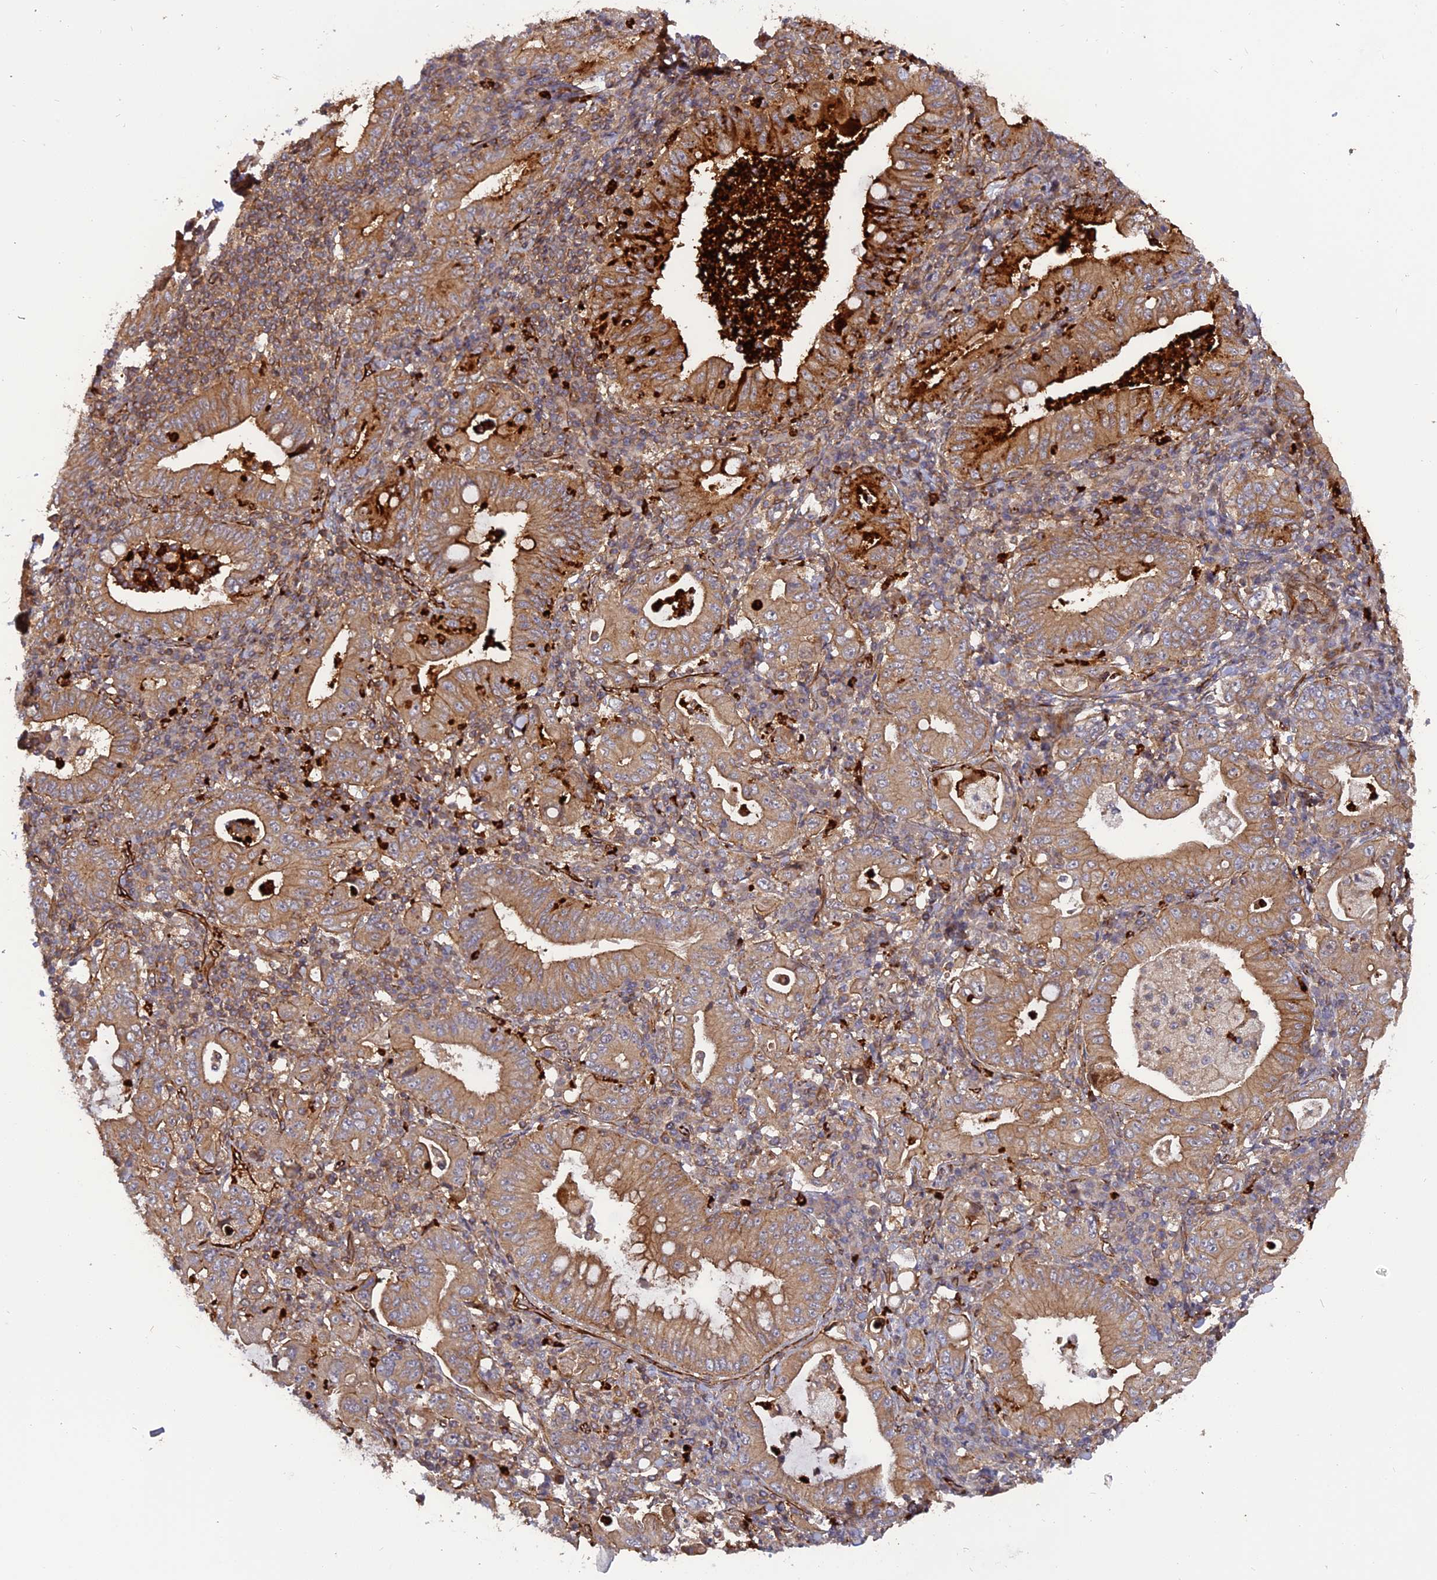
{"staining": {"intensity": "moderate", "quantity": ">75%", "location": "cytoplasmic/membranous"}, "tissue": "stomach cancer", "cell_type": "Tumor cells", "image_type": "cancer", "snomed": [{"axis": "morphology", "description": "Normal tissue, NOS"}, {"axis": "morphology", "description": "Adenocarcinoma, NOS"}, {"axis": "topography", "description": "Esophagus"}, {"axis": "topography", "description": "Stomach, upper"}, {"axis": "topography", "description": "Peripheral nerve tissue"}], "caption": "Stomach adenocarcinoma tissue displays moderate cytoplasmic/membranous positivity in approximately >75% of tumor cells (brown staining indicates protein expression, while blue staining denotes nuclei).", "gene": "PHLDB3", "patient": {"sex": "male", "age": 62}}